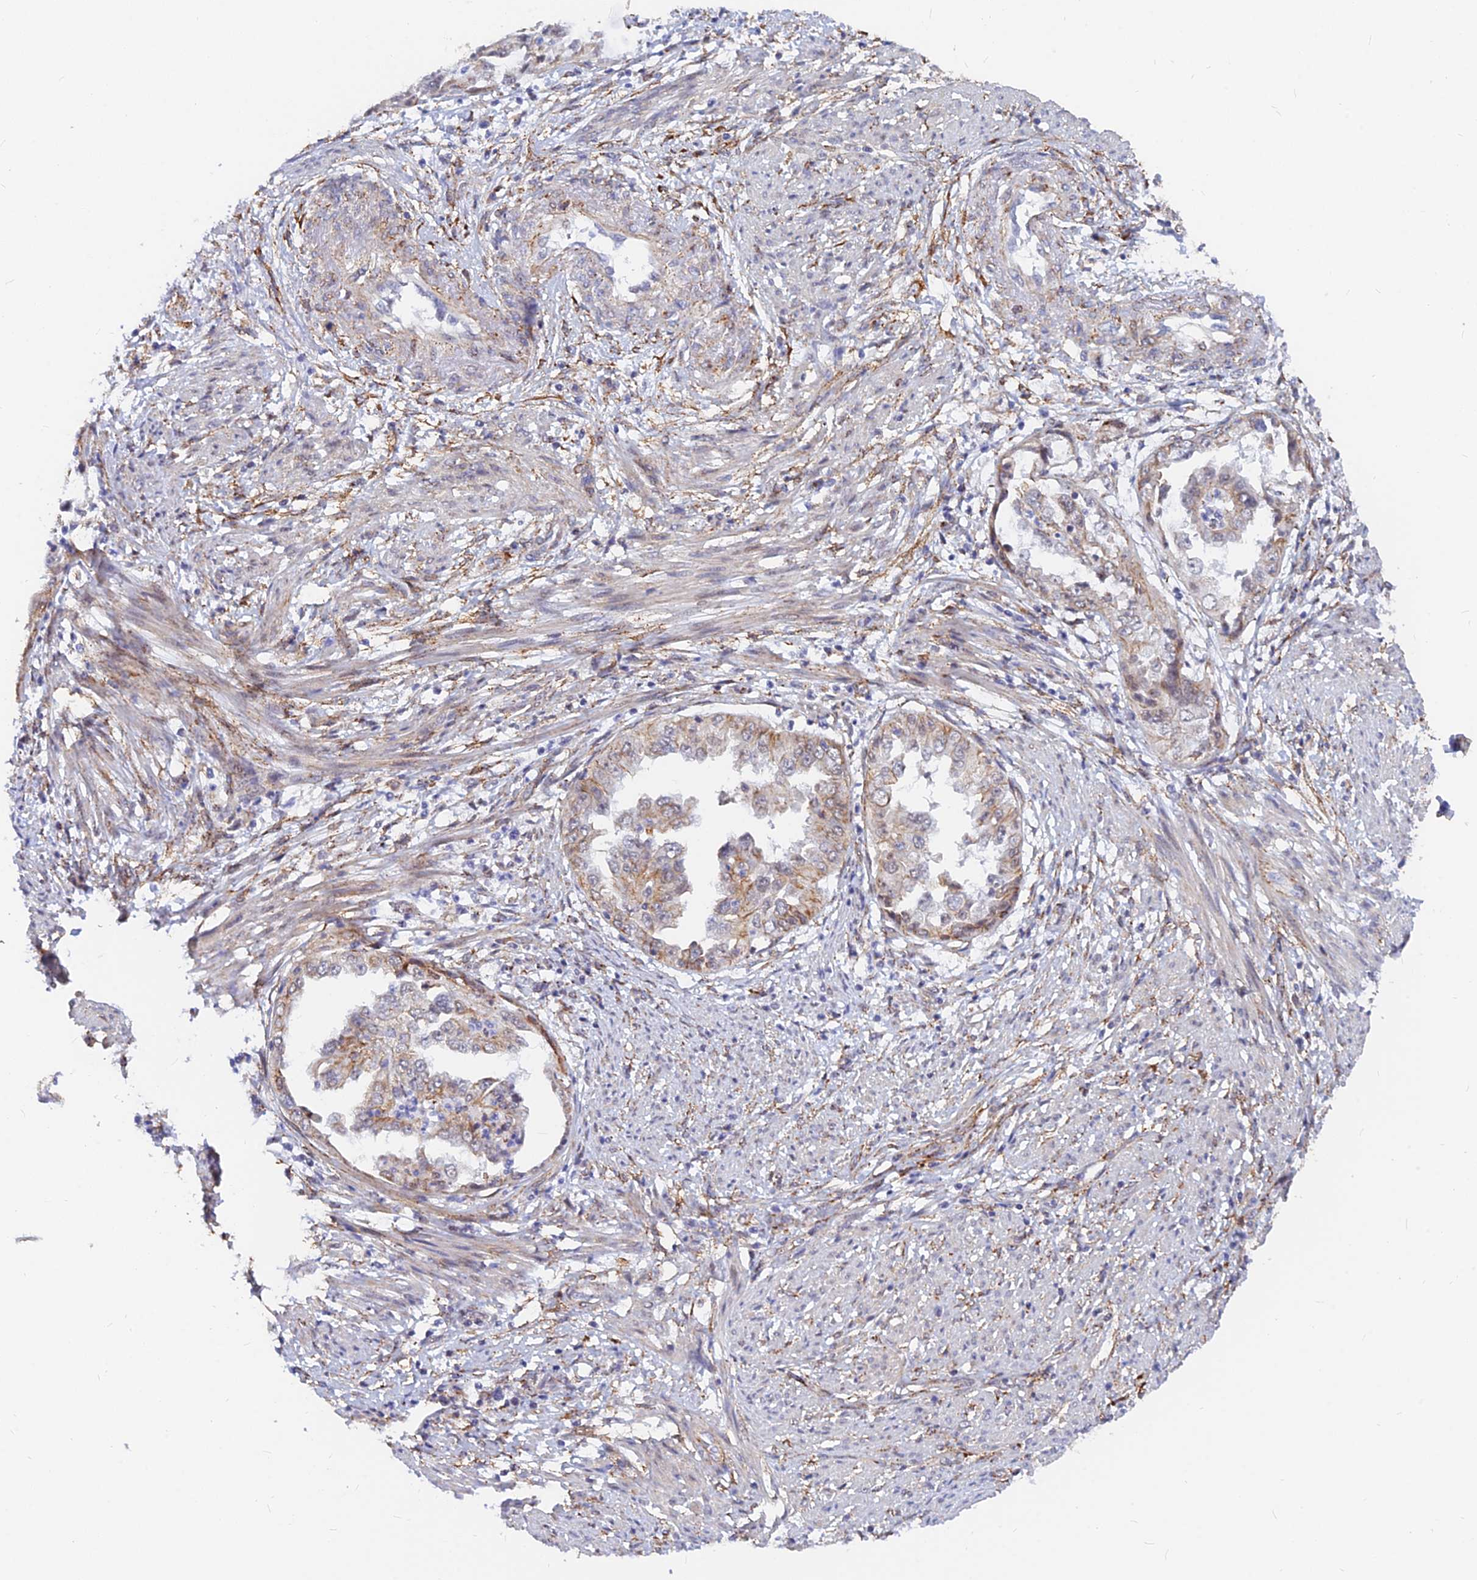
{"staining": {"intensity": "weak", "quantity": "<25%", "location": "cytoplasmic/membranous"}, "tissue": "endometrial cancer", "cell_type": "Tumor cells", "image_type": "cancer", "snomed": [{"axis": "morphology", "description": "Adenocarcinoma, NOS"}, {"axis": "topography", "description": "Endometrium"}], "caption": "Immunohistochemical staining of human endometrial cancer (adenocarcinoma) displays no significant positivity in tumor cells.", "gene": "VSTM2L", "patient": {"sex": "female", "age": 85}}